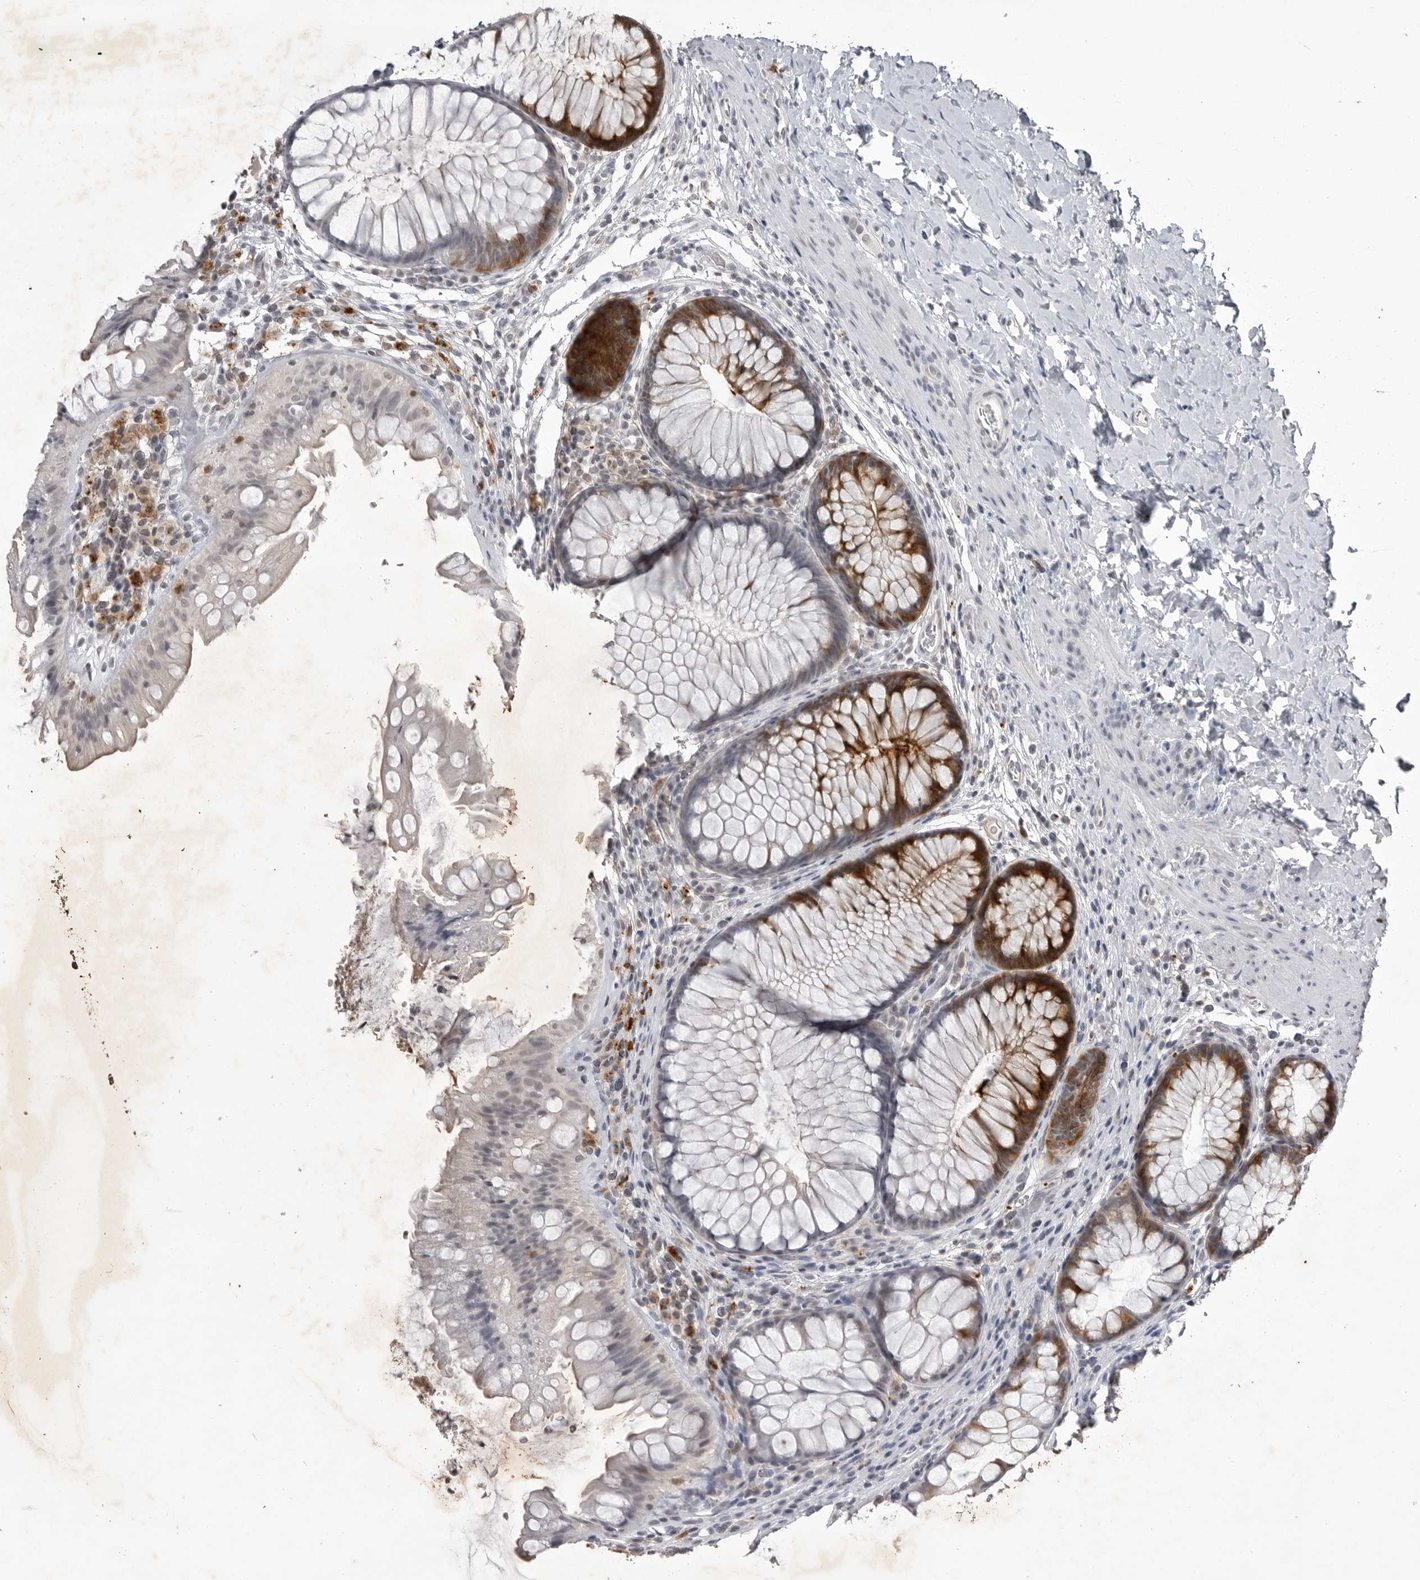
{"staining": {"intensity": "negative", "quantity": "none", "location": "none"}, "tissue": "colon", "cell_type": "Endothelial cells", "image_type": "normal", "snomed": [{"axis": "morphology", "description": "Normal tissue, NOS"}, {"axis": "topography", "description": "Colon"}], "caption": "IHC photomicrograph of normal colon stained for a protein (brown), which demonstrates no positivity in endothelial cells.", "gene": "RRM1", "patient": {"sex": "female", "age": 62}}